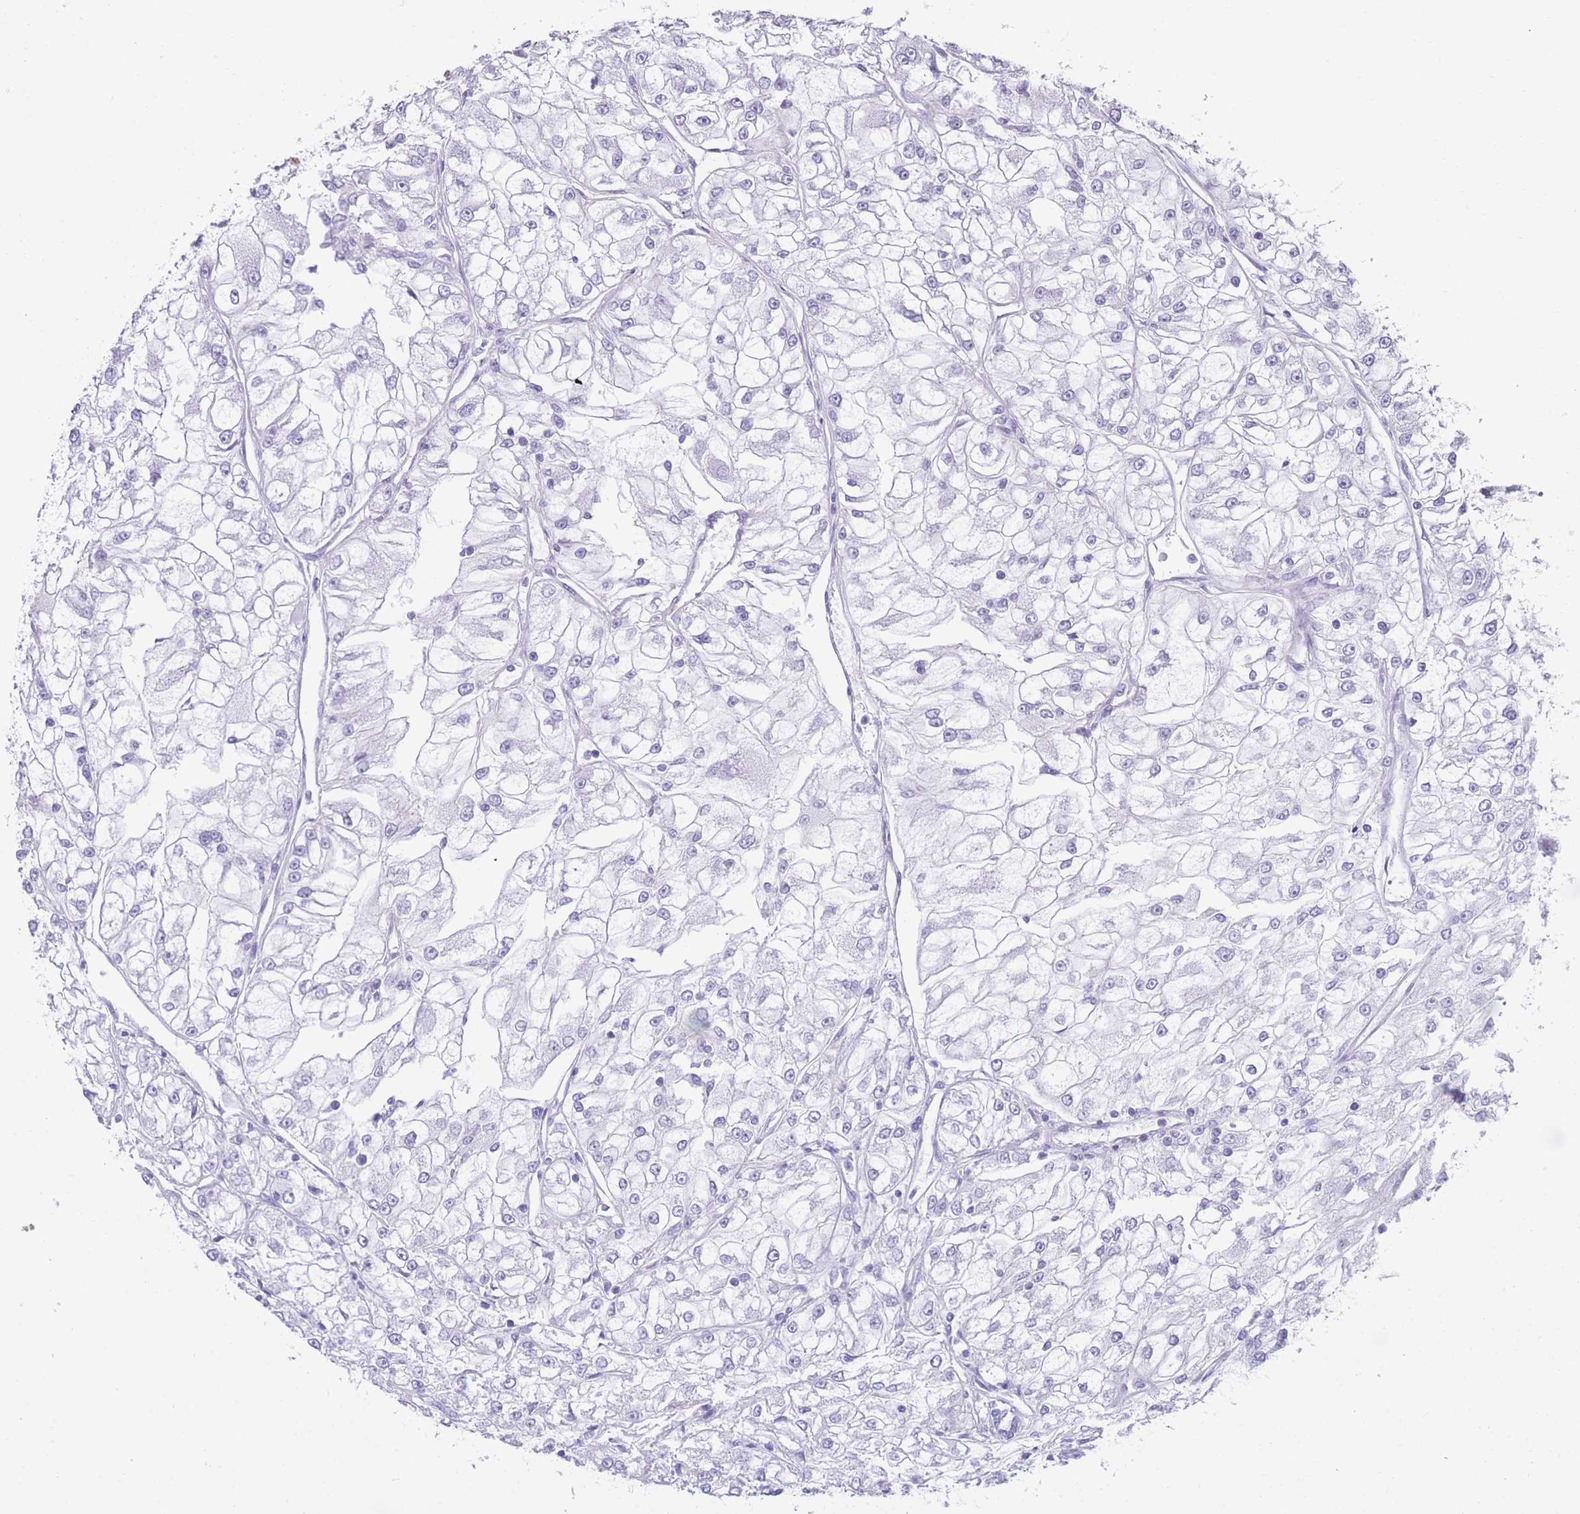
{"staining": {"intensity": "negative", "quantity": "none", "location": "none"}, "tissue": "renal cancer", "cell_type": "Tumor cells", "image_type": "cancer", "snomed": [{"axis": "morphology", "description": "Adenocarcinoma, NOS"}, {"axis": "topography", "description": "Kidney"}], "caption": "Immunohistochemistry of adenocarcinoma (renal) demonstrates no staining in tumor cells.", "gene": "TNFSF11", "patient": {"sex": "female", "age": 72}}